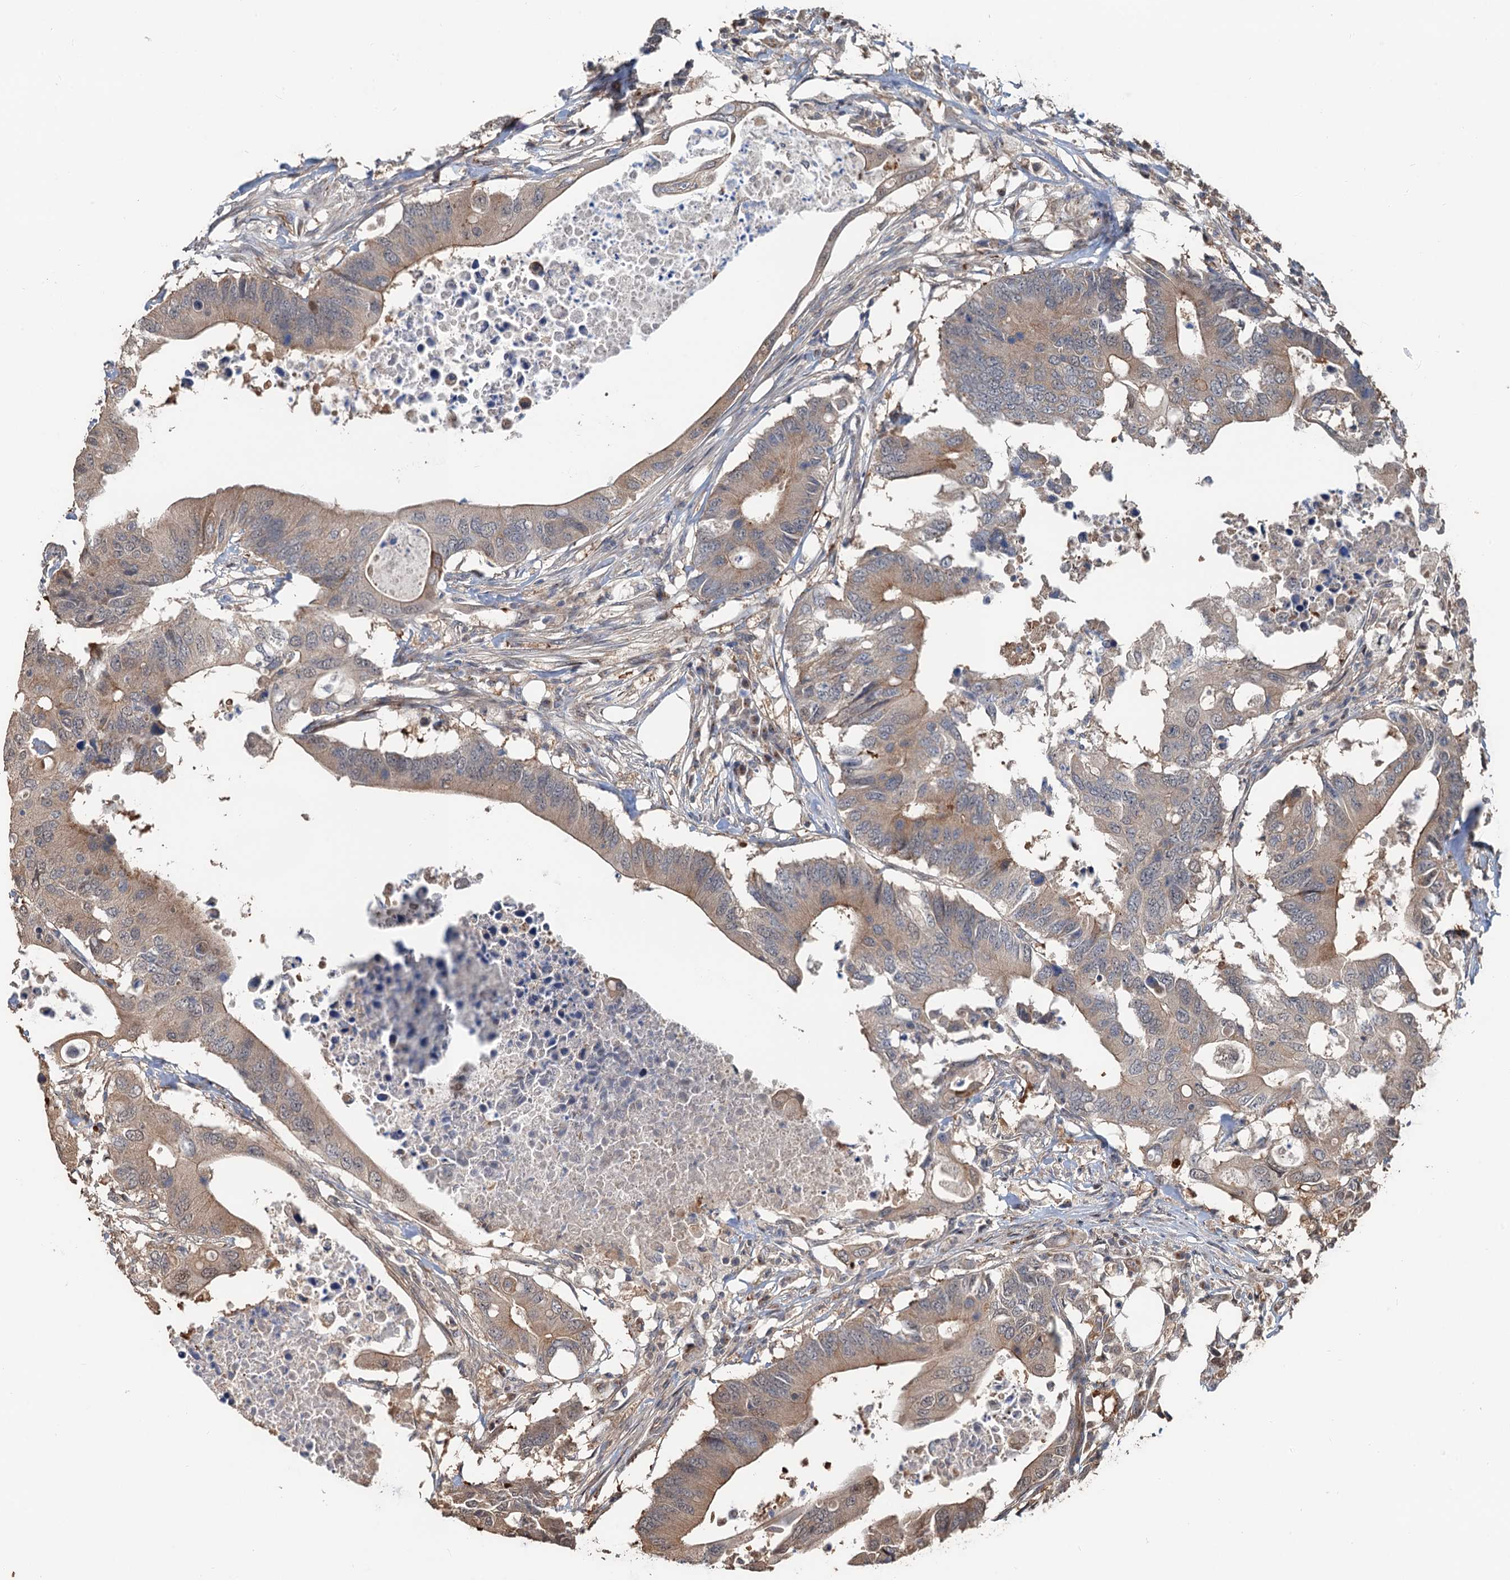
{"staining": {"intensity": "moderate", "quantity": "25%-75%", "location": "cytoplasmic/membranous"}, "tissue": "colorectal cancer", "cell_type": "Tumor cells", "image_type": "cancer", "snomed": [{"axis": "morphology", "description": "Adenocarcinoma, NOS"}, {"axis": "topography", "description": "Colon"}], "caption": "Tumor cells show moderate cytoplasmic/membranous staining in about 25%-75% of cells in colorectal adenocarcinoma. The protein of interest is shown in brown color, while the nuclei are stained blue.", "gene": "DEXI", "patient": {"sex": "male", "age": 71}}